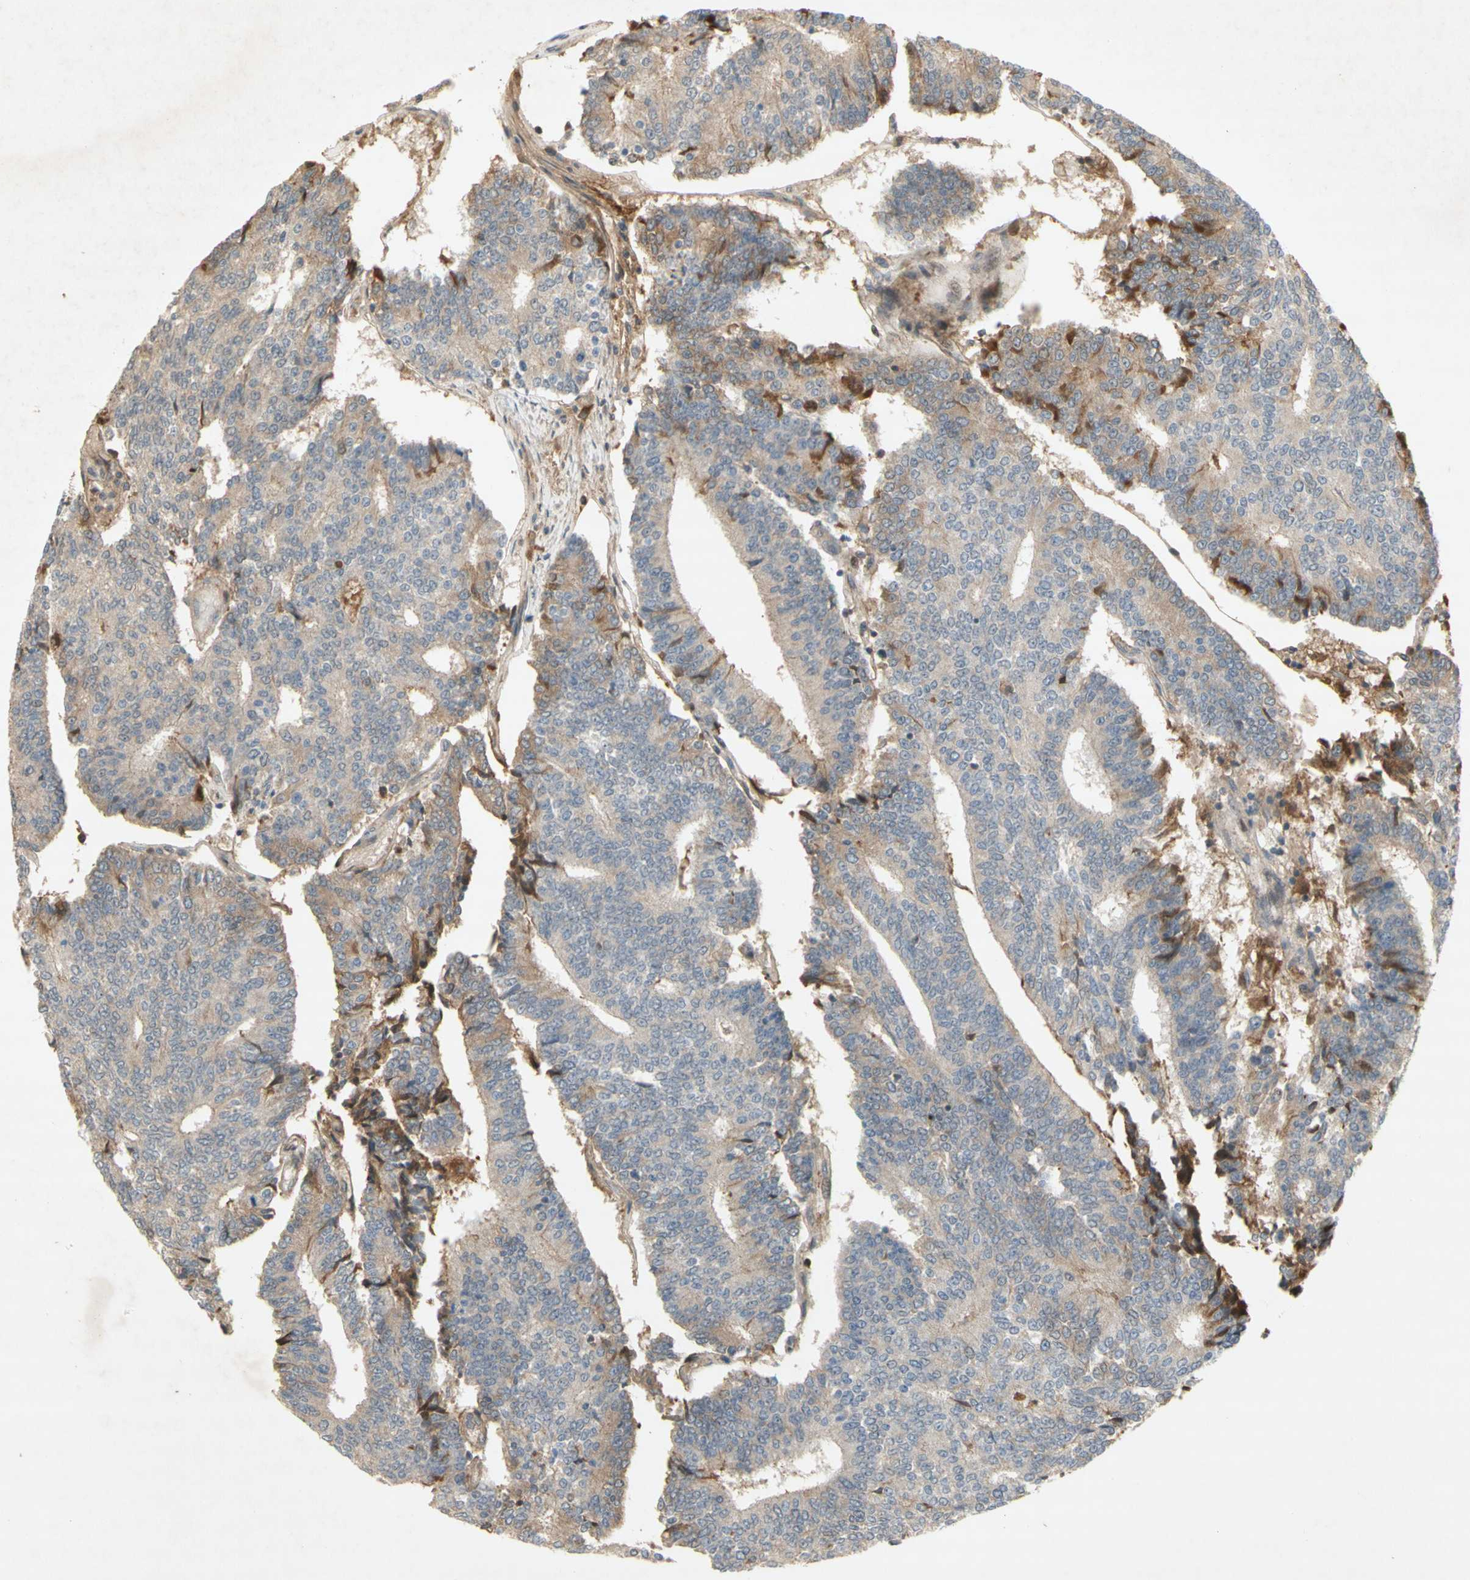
{"staining": {"intensity": "weak", "quantity": "<25%", "location": "cytoplasmic/membranous"}, "tissue": "prostate cancer", "cell_type": "Tumor cells", "image_type": "cancer", "snomed": [{"axis": "morphology", "description": "Normal tissue, NOS"}, {"axis": "morphology", "description": "Adenocarcinoma, High grade"}, {"axis": "topography", "description": "Prostate"}, {"axis": "topography", "description": "Seminal veicle"}], "caption": "Histopathology image shows no significant protein expression in tumor cells of high-grade adenocarcinoma (prostate).", "gene": "NRG4", "patient": {"sex": "male", "age": 55}}